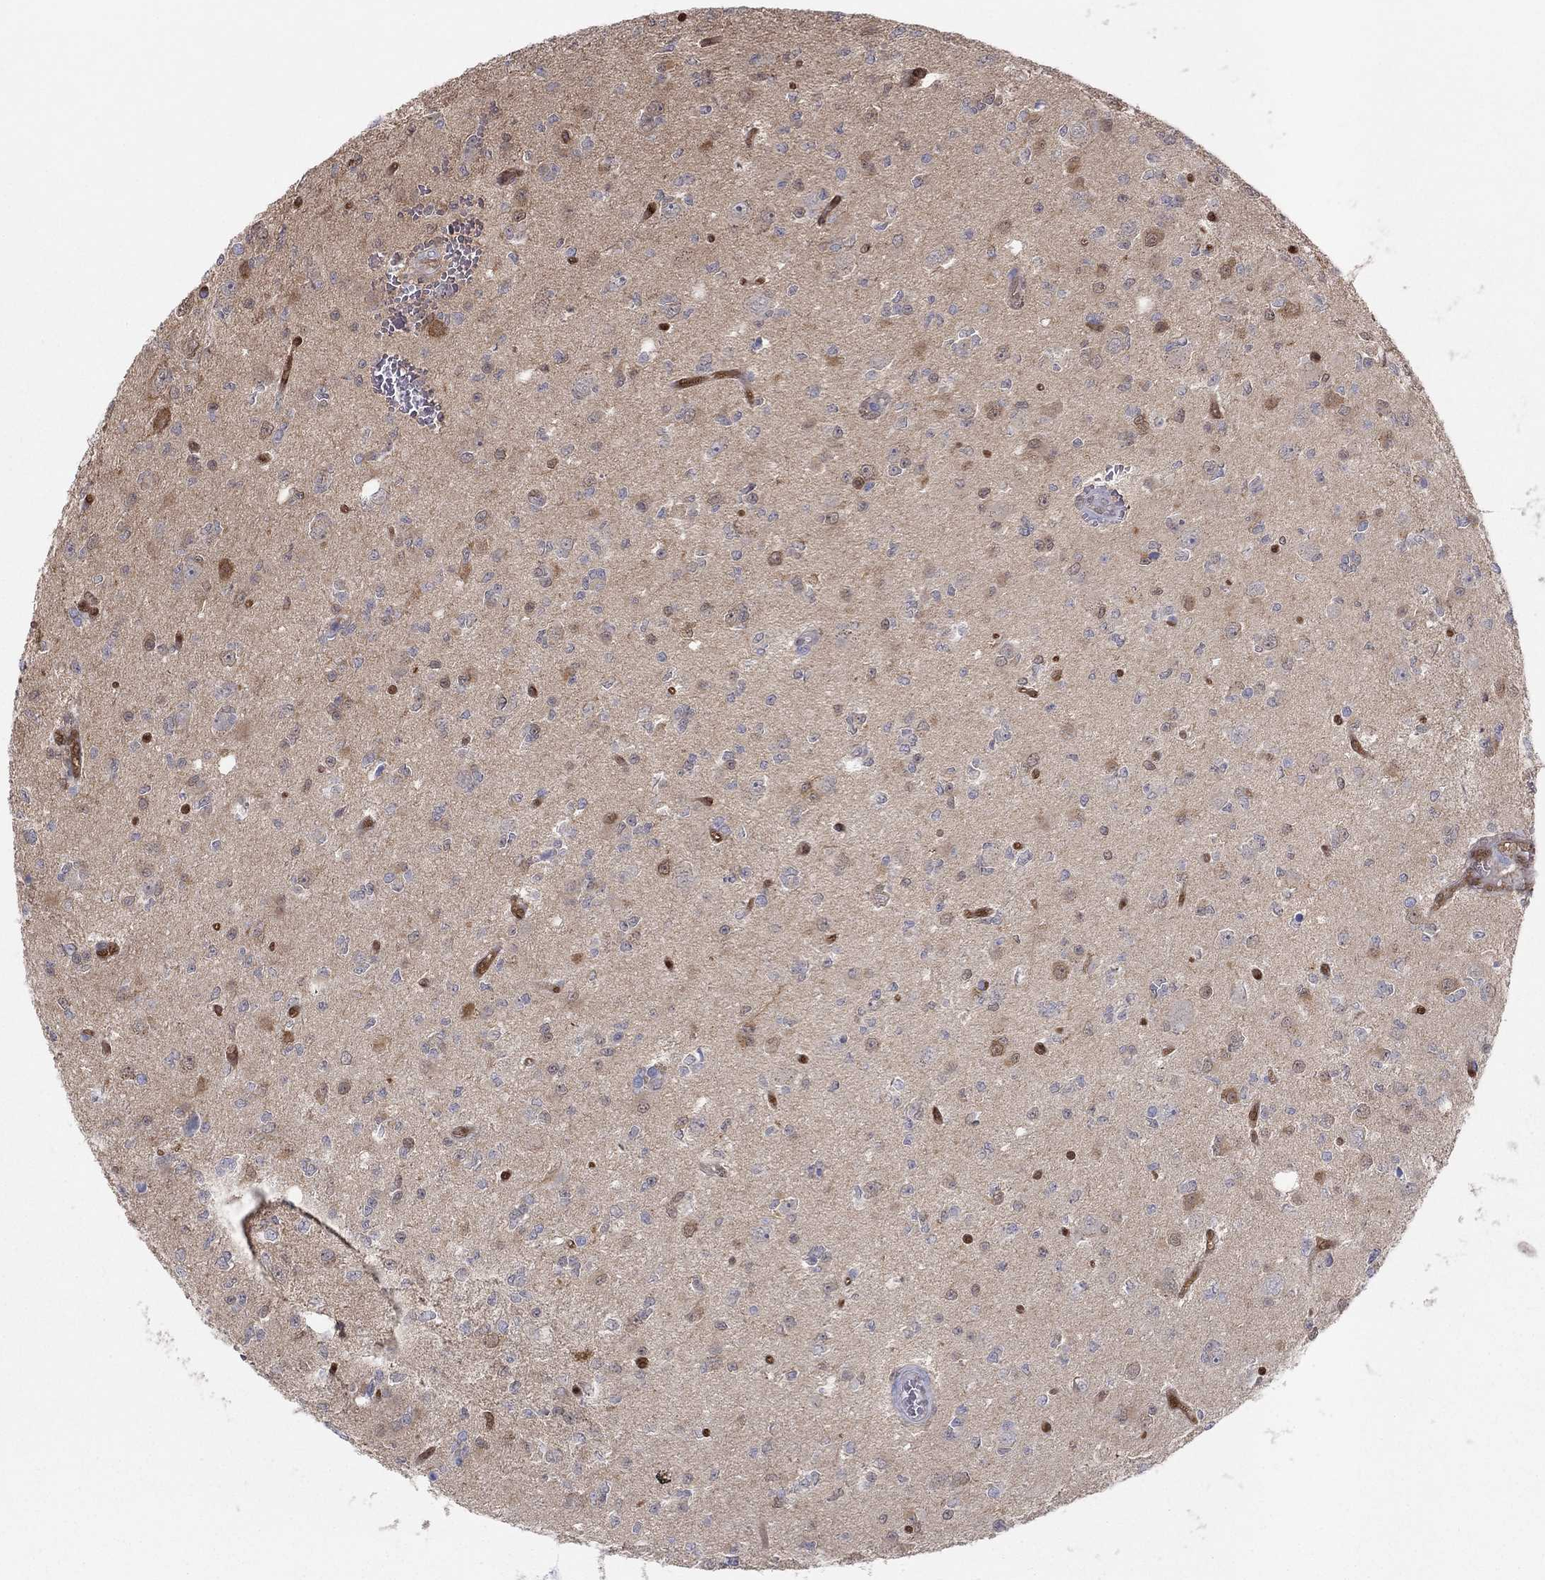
{"staining": {"intensity": "negative", "quantity": "none", "location": "none"}, "tissue": "glioma", "cell_type": "Tumor cells", "image_type": "cancer", "snomed": [{"axis": "morphology", "description": "Glioma, malignant, Low grade"}, {"axis": "topography", "description": "Brain"}], "caption": "Immunohistochemistry (IHC) histopathology image of neoplastic tissue: glioma stained with DAB (3,3'-diaminobenzidine) displays no significant protein positivity in tumor cells.", "gene": "PDXK", "patient": {"sex": "female", "age": 45}}